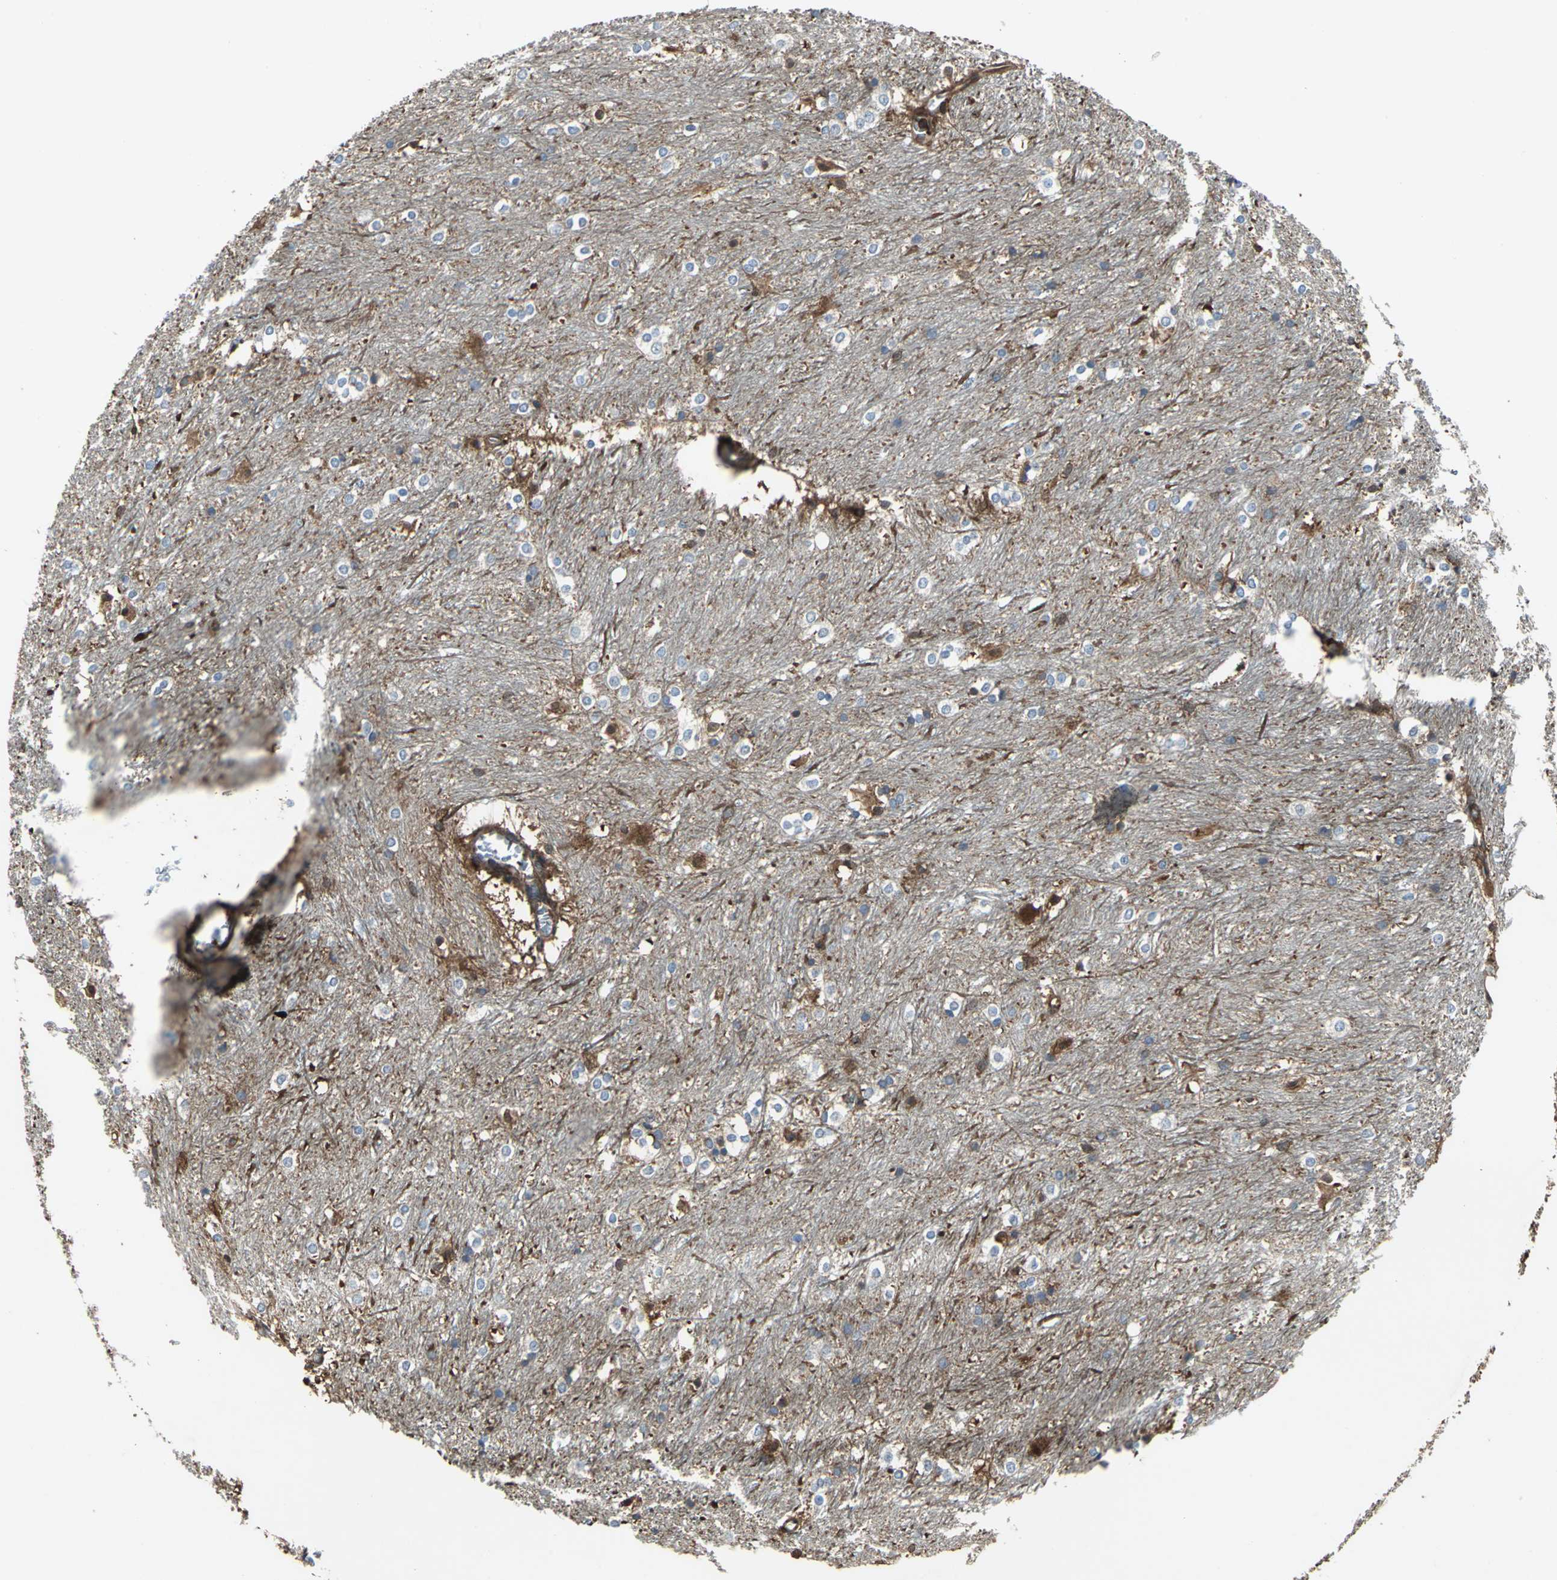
{"staining": {"intensity": "strong", "quantity": "<25%", "location": "cytoplasmic/membranous"}, "tissue": "caudate", "cell_type": "Glial cells", "image_type": "normal", "snomed": [{"axis": "morphology", "description": "Normal tissue, NOS"}, {"axis": "topography", "description": "Lateral ventricle wall"}], "caption": "Immunohistochemical staining of unremarkable human caudate demonstrates strong cytoplasmic/membranous protein expression in approximately <25% of glial cells.", "gene": "CAPN1", "patient": {"sex": "female", "age": 19}}